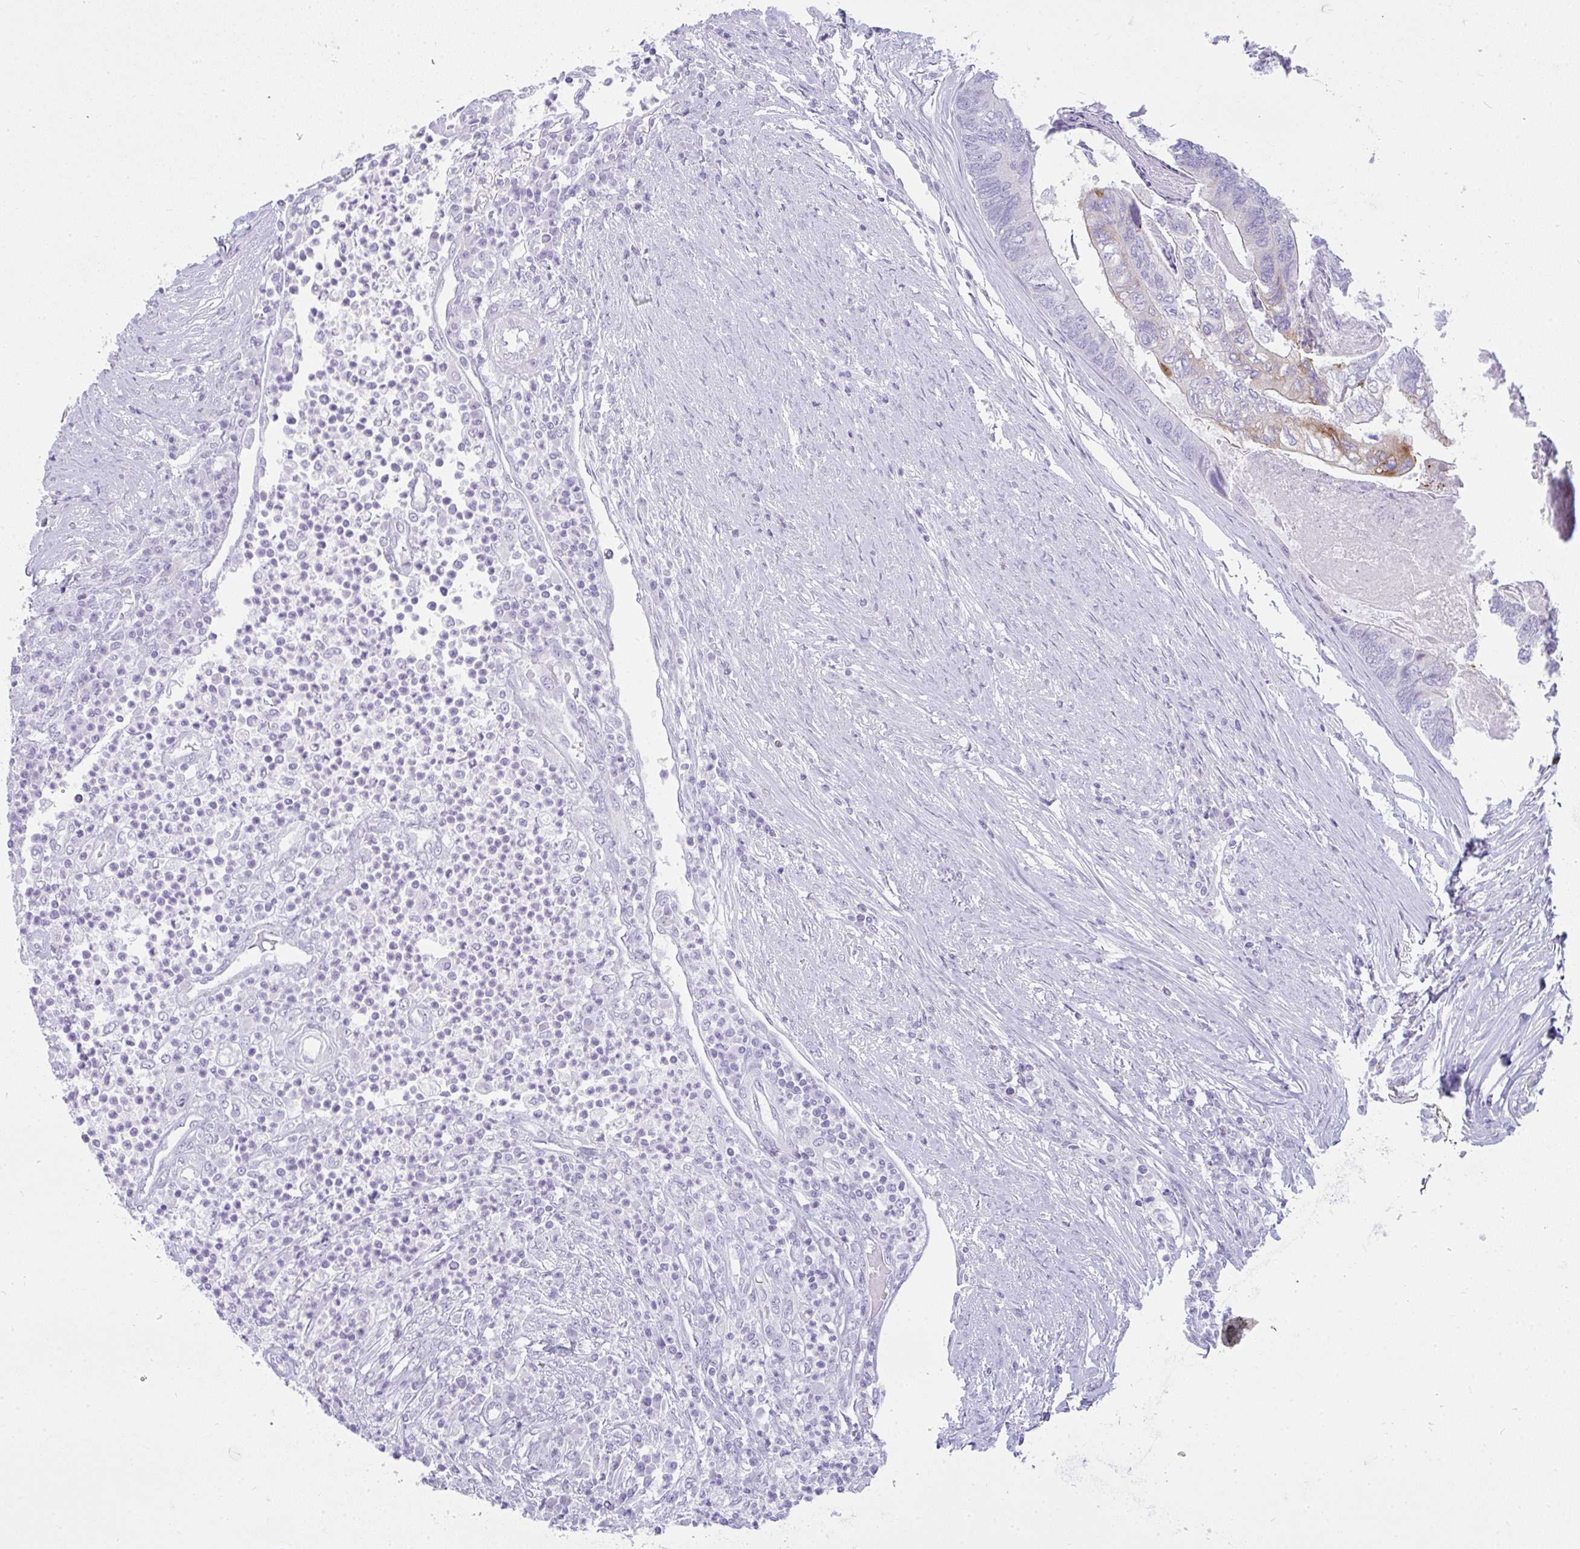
{"staining": {"intensity": "moderate", "quantity": "<25%", "location": "cytoplasmic/membranous"}, "tissue": "colorectal cancer", "cell_type": "Tumor cells", "image_type": "cancer", "snomed": [{"axis": "morphology", "description": "Adenocarcinoma, NOS"}, {"axis": "topography", "description": "Colon"}], "caption": "Protein staining reveals moderate cytoplasmic/membranous expression in approximately <25% of tumor cells in colorectal cancer.", "gene": "RASL10A", "patient": {"sex": "female", "age": 67}}